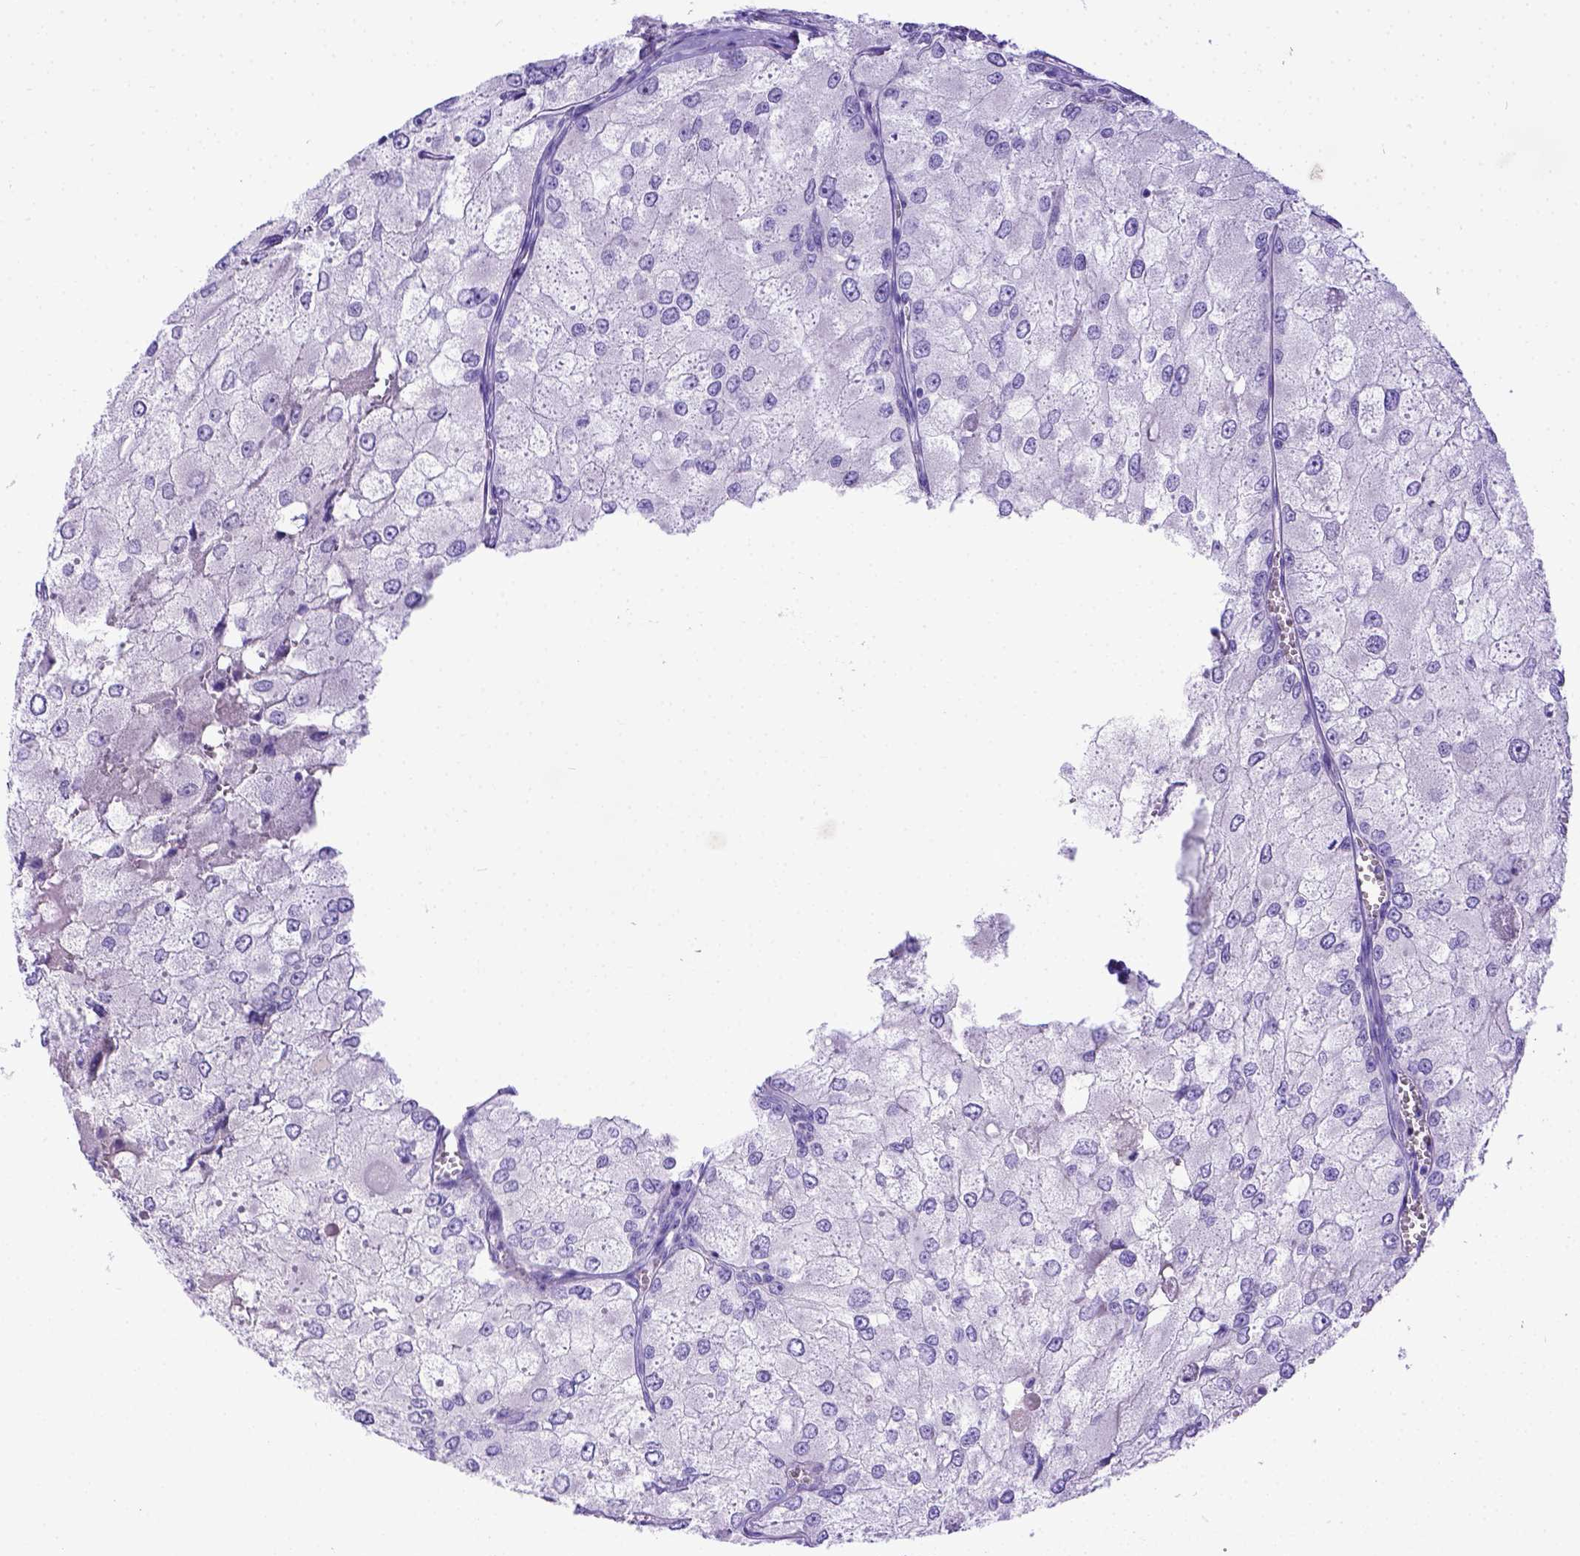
{"staining": {"intensity": "negative", "quantity": "none", "location": "none"}, "tissue": "renal cancer", "cell_type": "Tumor cells", "image_type": "cancer", "snomed": [{"axis": "morphology", "description": "Adenocarcinoma, NOS"}, {"axis": "topography", "description": "Kidney"}], "caption": "Tumor cells show no significant protein staining in renal cancer.", "gene": "LRRC18", "patient": {"sex": "female", "age": 70}}